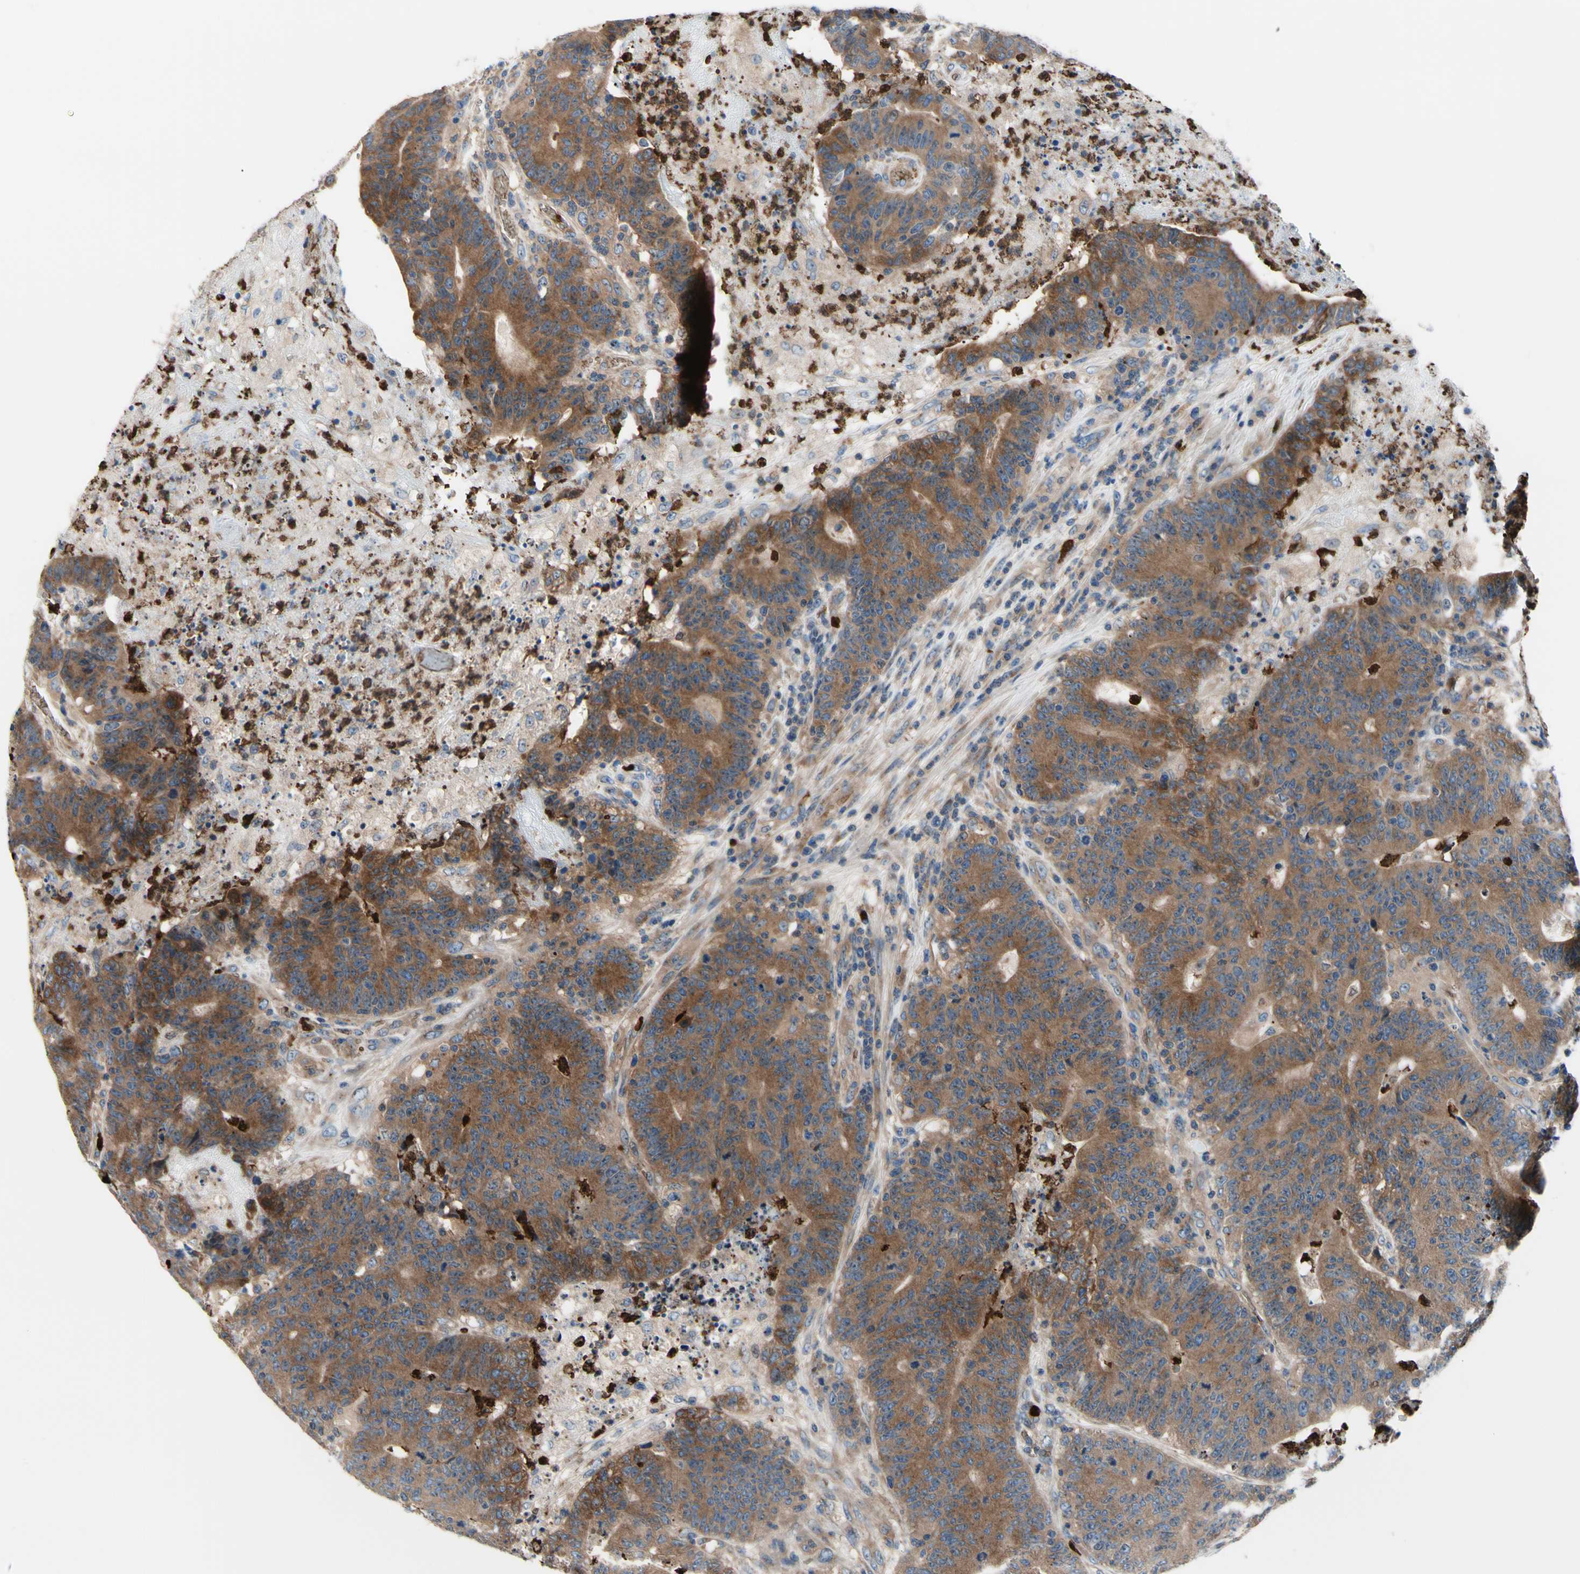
{"staining": {"intensity": "moderate", "quantity": ">75%", "location": "cytoplasmic/membranous"}, "tissue": "colorectal cancer", "cell_type": "Tumor cells", "image_type": "cancer", "snomed": [{"axis": "morphology", "description": "Normal tissue, NOS"}, {"axis": "morphology", "description": "Adenocarcinoma, NOS"}, {"axis": "topography", "description": "Colon"}], "caption": "About >75% of tumor cells in human colorectal cancer (adenocarcinoma) exhibit moderate cytoplasmic/membranous protein expression as visualized by brown immunohistochemical staining.", "gene": "USP9X", "patient": {"sex": "female", "age": 75}}